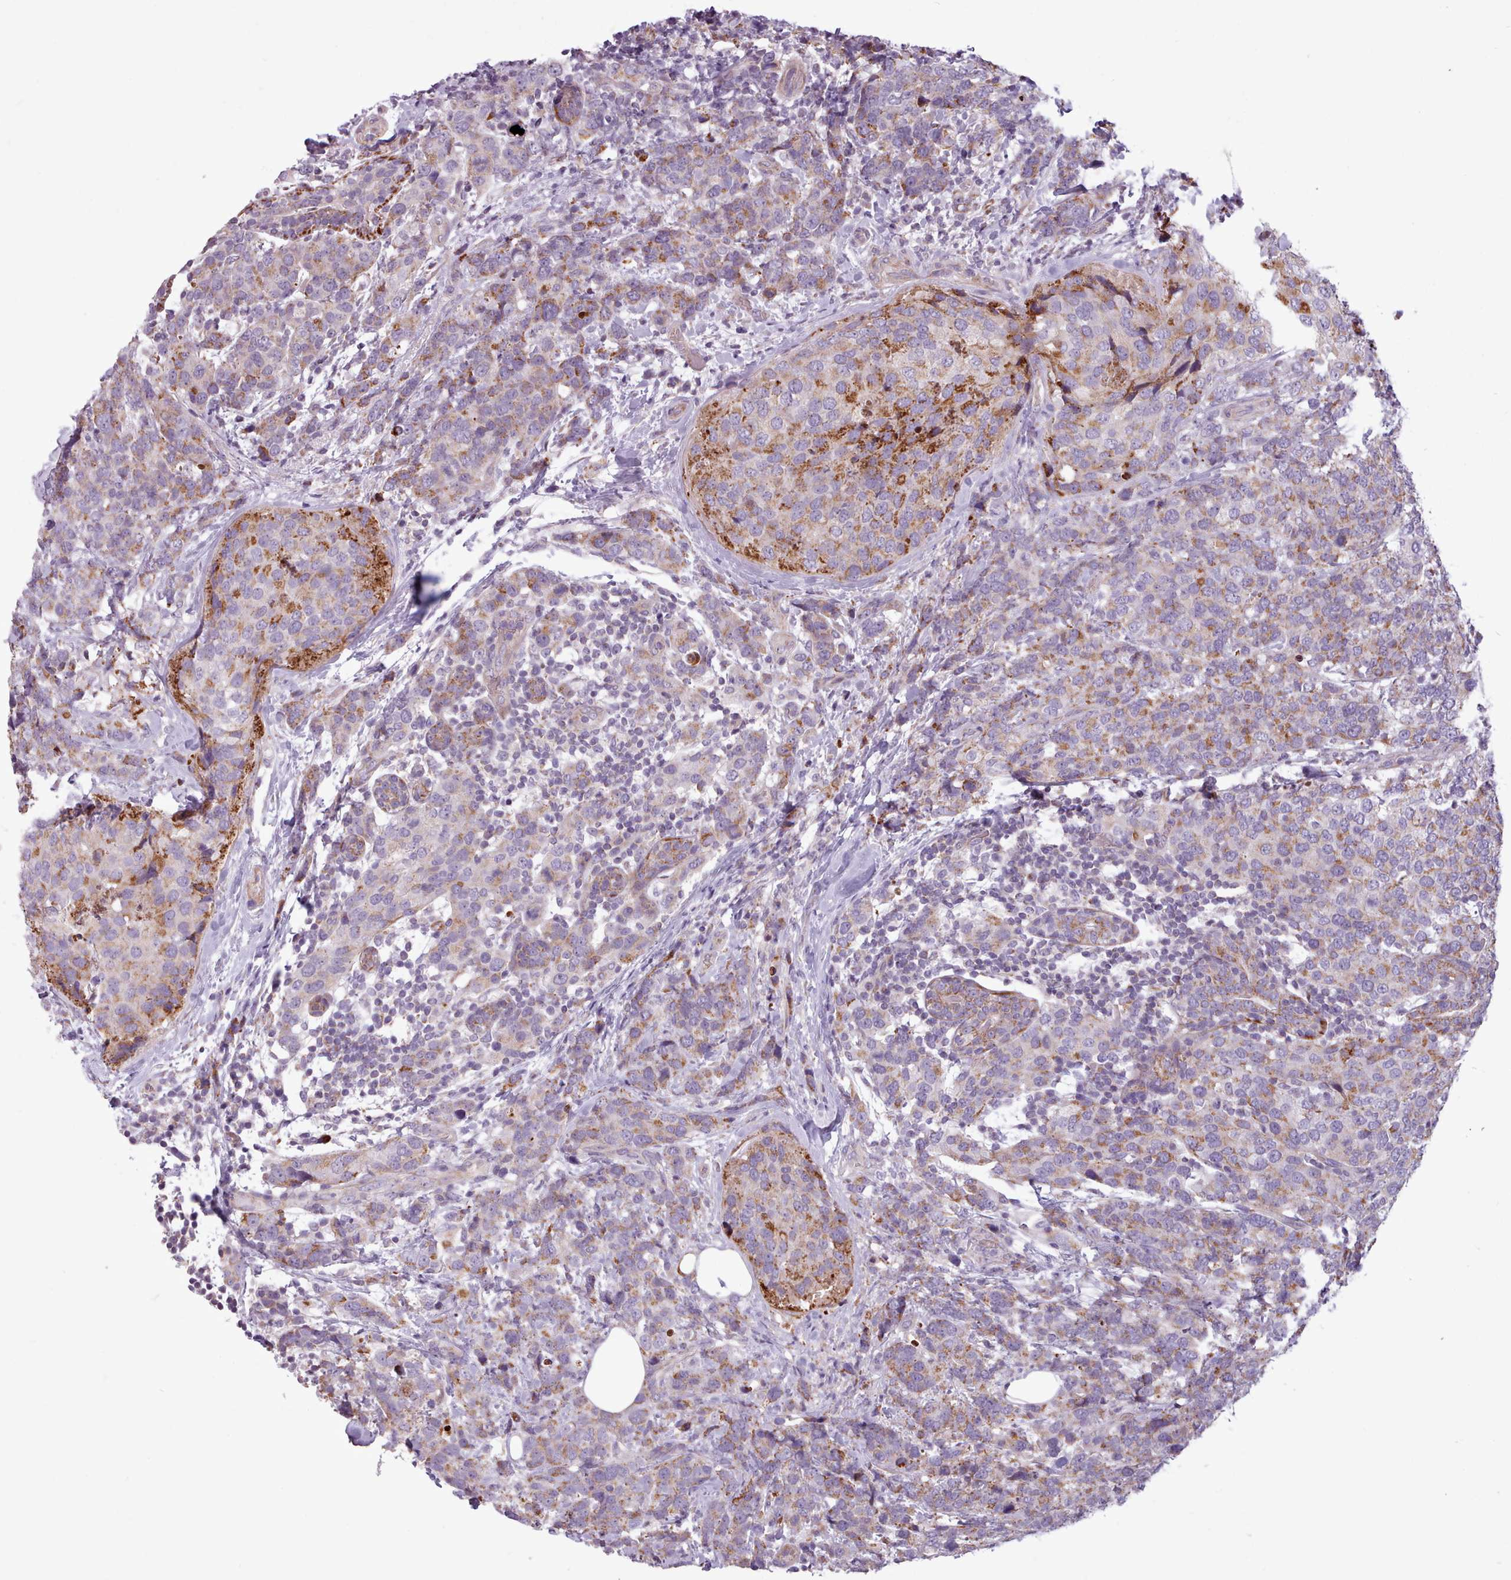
{"staining": {"intensity": "strong", "quantity": "25%-75%", "location": "cytoplasmic/membranous"}, "tissue": "breast cancer", "cell_type": "Tumor cells", "image_type": "cancer", "snomed": [{"axis": "morphology", "description": "Lobular carcinoma"}, {"axis": "topography", "description": "Breast"}], "caption": "Immunohistochemistry (IHC) histopathology image of human breast lobular carcinoma stained for a protein (brown), which demonstrates high levels of strong cytoplasmic/membranous positivity in approximately 25%-75% of tumor cells.", "gene": "AVL9", "patient": {"sex": "female", "age": 59}}